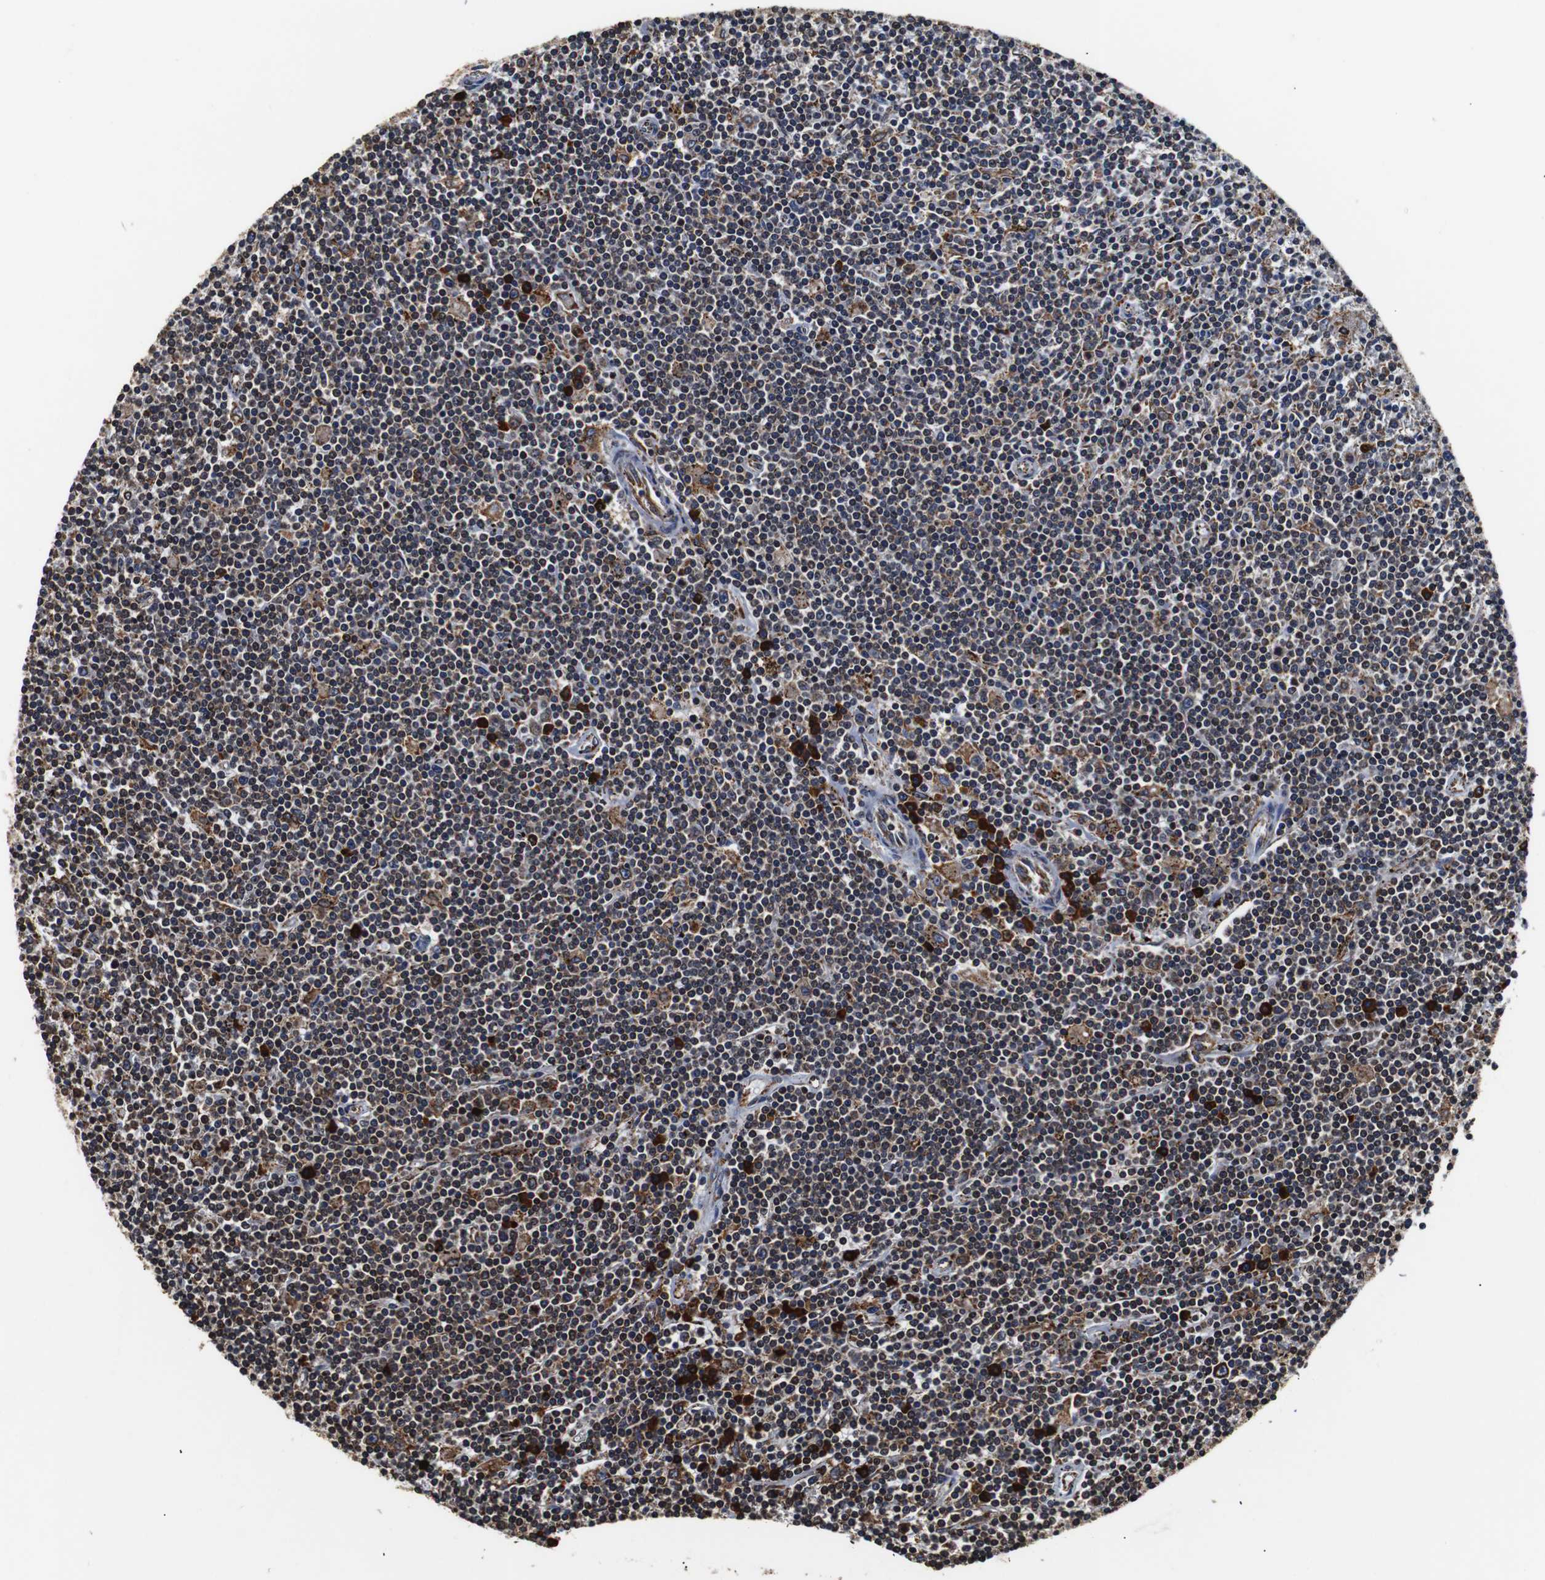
{"staining": {"intensity": "moderate", "quantity": "<25%", "location": "cytoplasmic/membranous"}, "tissue": "lymphoma", "cell_type": "Tumor cells", "image_type": "cancer", "snomed": [{"axis": "morphology", "description": "Malignant lymphoma, non-Hodgkin's type, Low grade"}, {"axis": "topography", "description": "Spleen"}], "caption": "Immunohistochemical staining of human lymphoma demonstrates low levels of moderate cytoplasmic/membranous protein positivity in approximately <25% of tumor cells. (DAB (3,3'-diaminobenzidine) IHC, brown staining for protein, blue staining for nuclei).", "gene": "HHIP", "patient": {"sex": "male", "age": 76}}